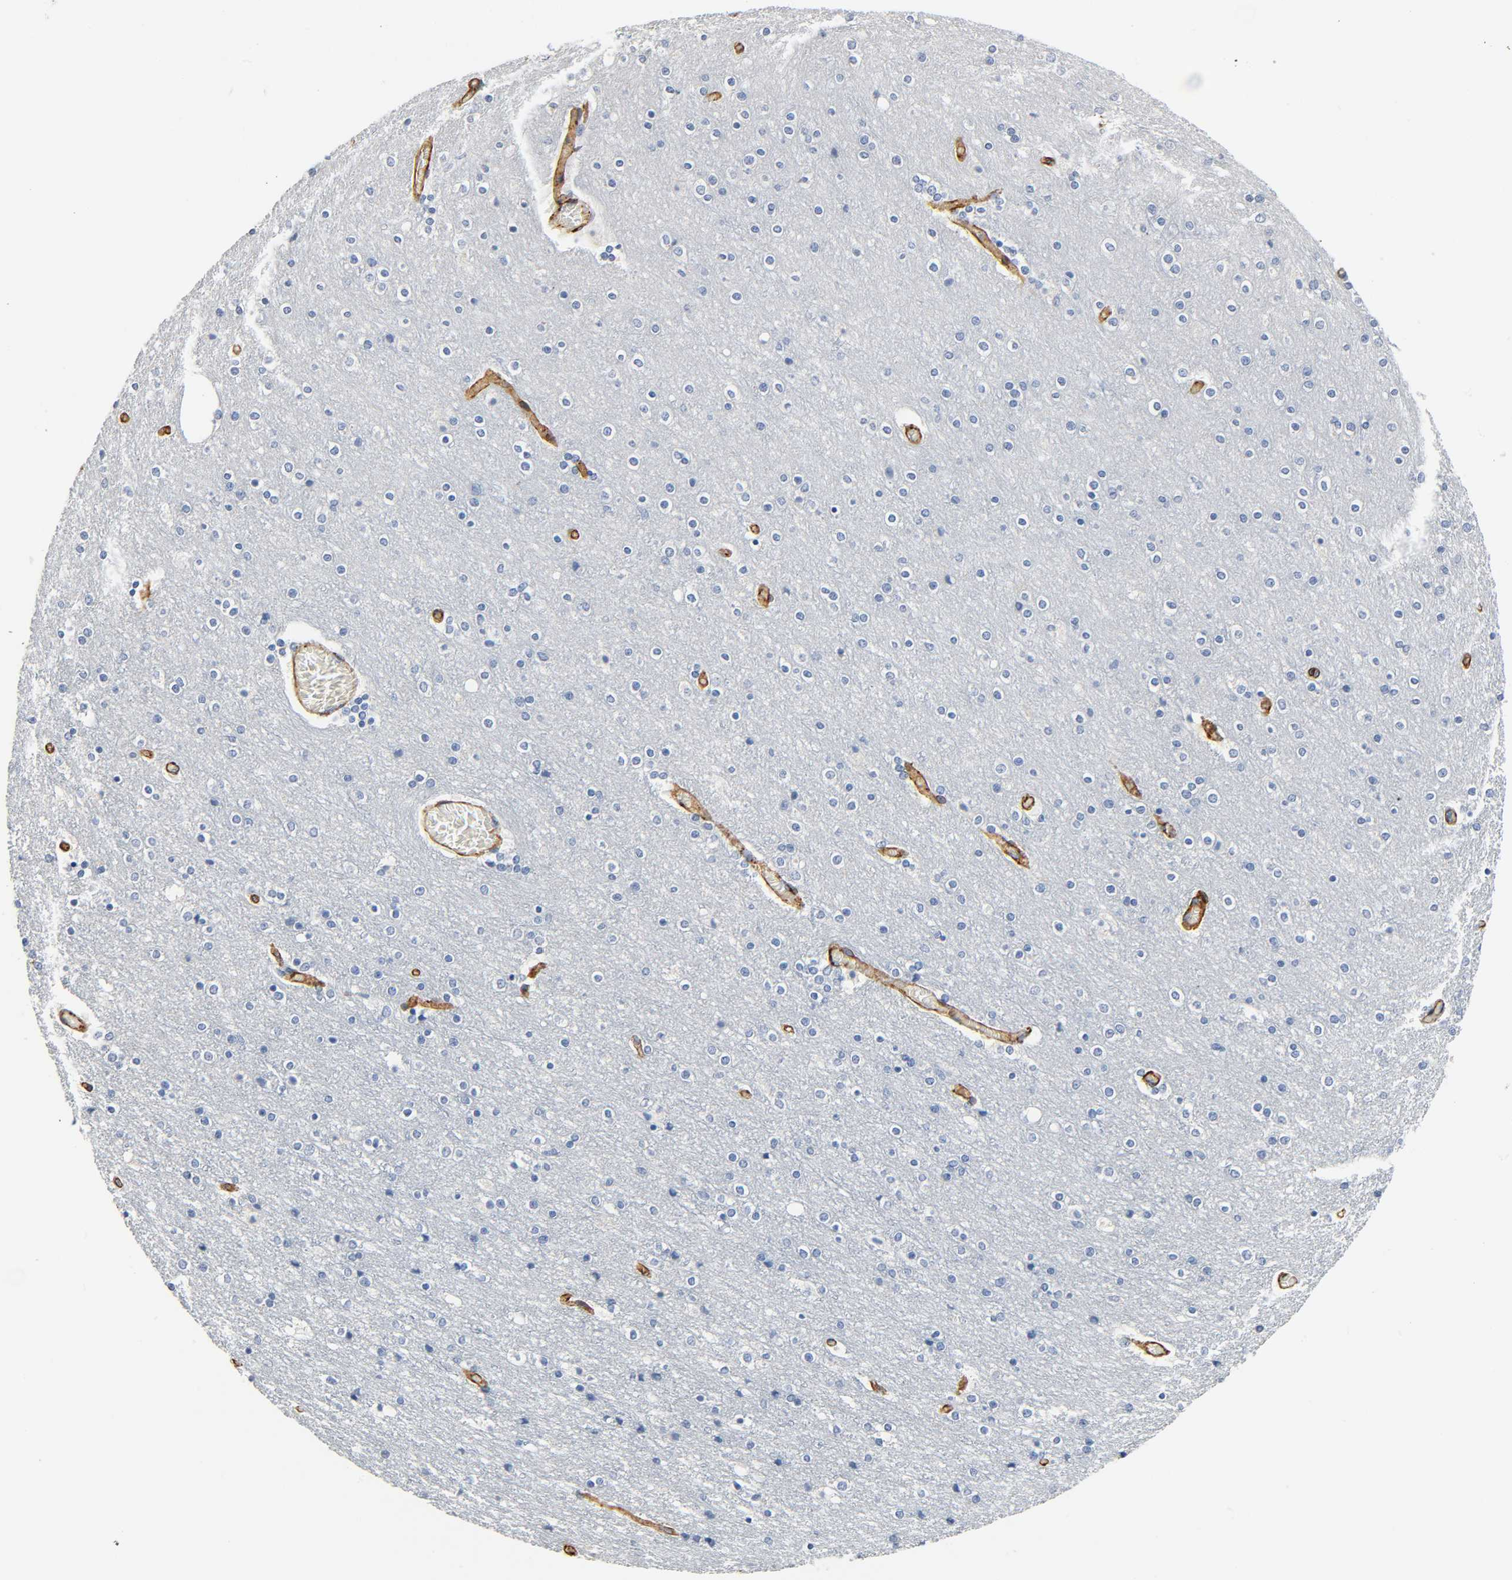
{"staining": {"intensity": "moderate", "quantity": ">75%", "location": "cytoplasmic/membranous"}, "tissue": "cerebral cortex", "cell_type": "Endothelial cells", "image_type": "normal", "snomed": [{"axis": "morphology", "description": "Normal tissue, NOS"}, {"axis": "topography", "description": "Cerebral cortex"}], "caption": "A high-resolution photomicrograph shows immunohistochemistry staining of unremarkable cerebral cortex, which demonstrates moderate cytoplasmic/membranous staining in approximately >75% of endothelial cells.", "gene": "ANPEP", "patient": {"sex": "female", "age": 54}}